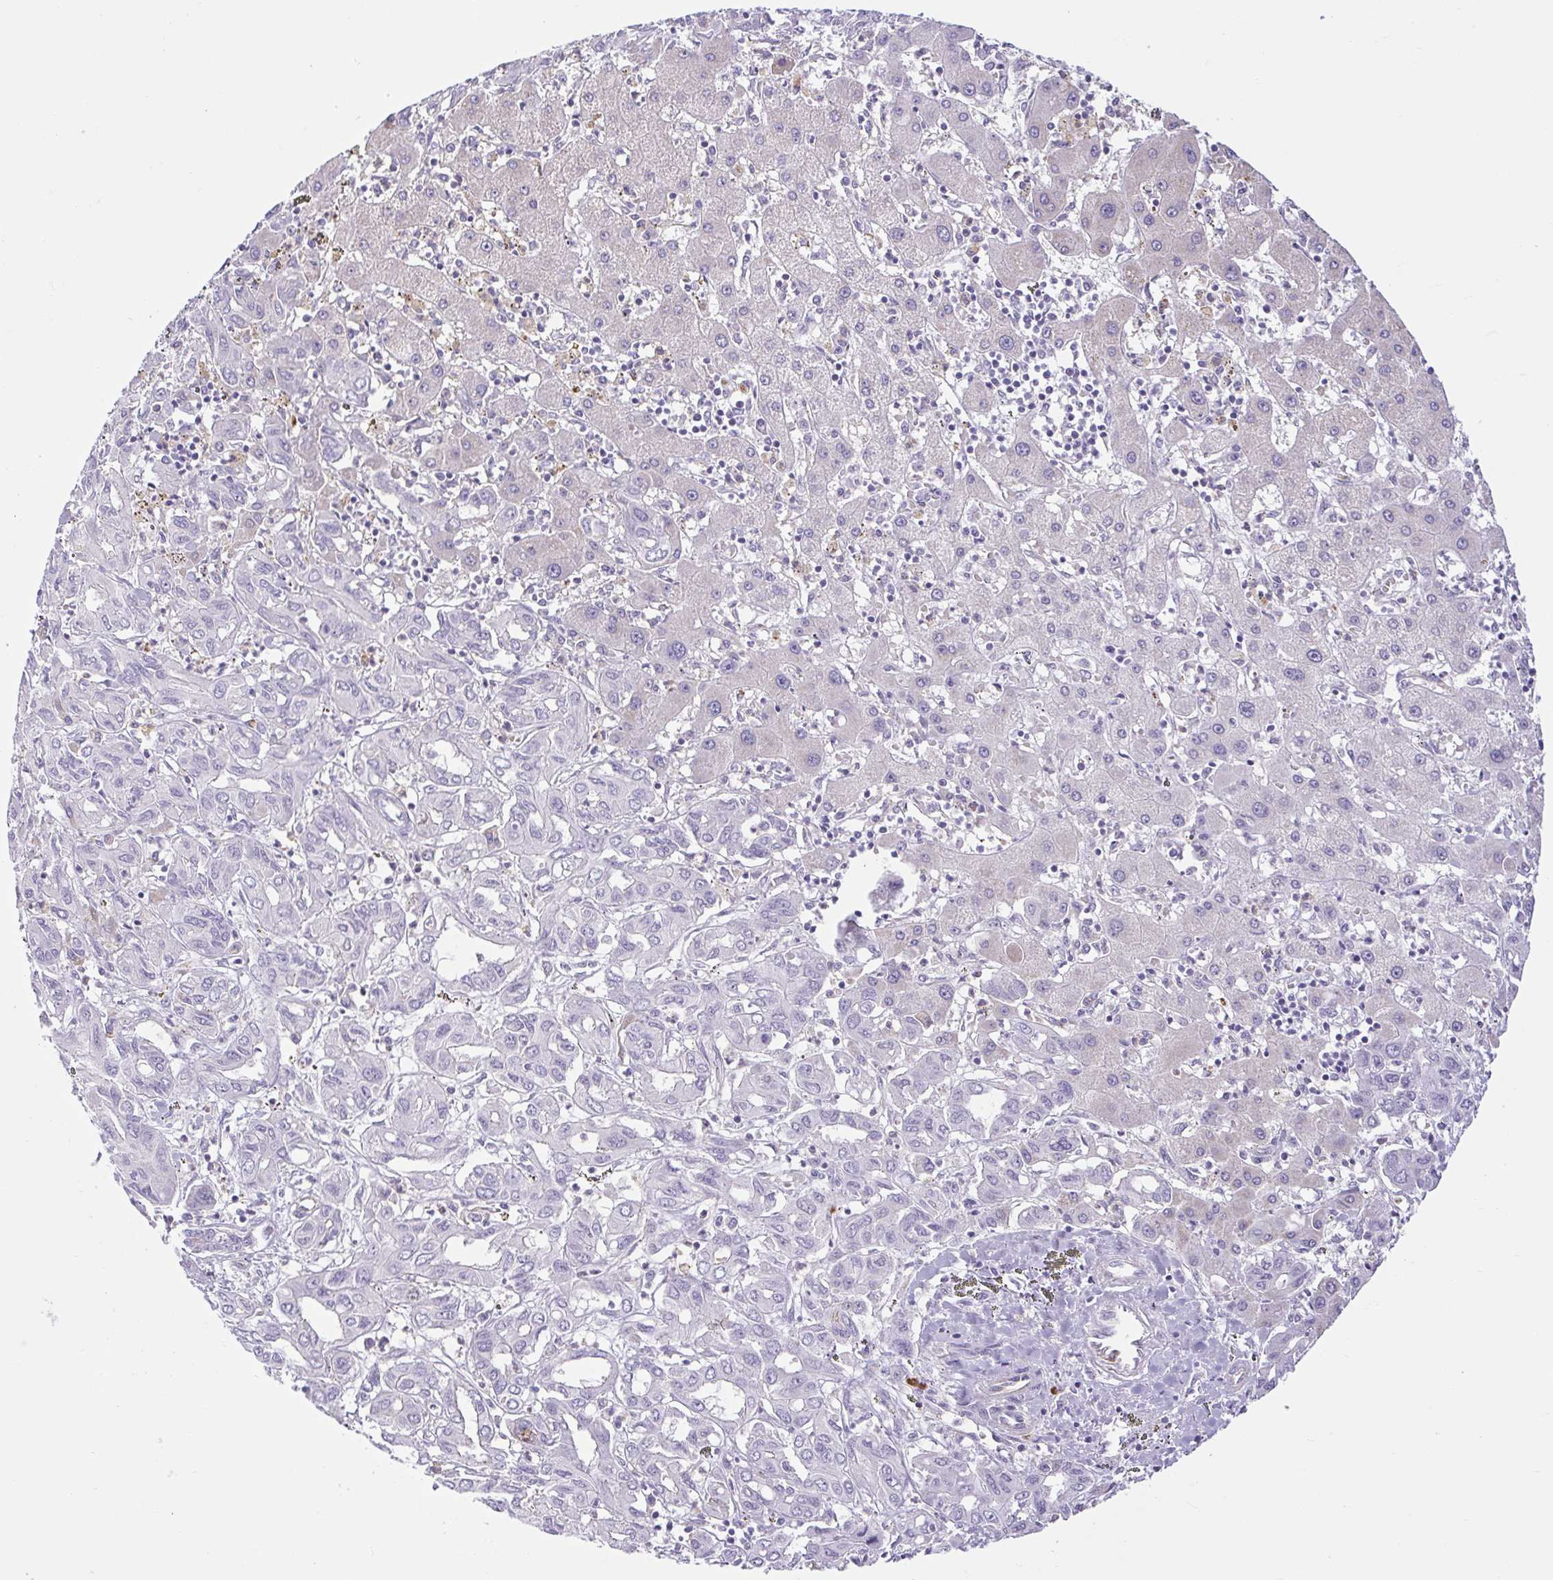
{"staining": {"intensity": "negative", "quantity": "none", "location": "none"}, "tissue": "liver cancer", "cell_type": "Tumor cells", "image_type": "cancer", "snomed": [{"axis": "morphology", "description": "Cholangiocarcinoma"}, {"axis": "topography", "description": "Liver"}], "caption": "High power microscopy histopathology image of an immunohistochemistry micrograph of liver cancer, revealing no significant positivity in tumor cells.", "gene": "FAM177B", "patient": {"sex": "female", "age": 60}}